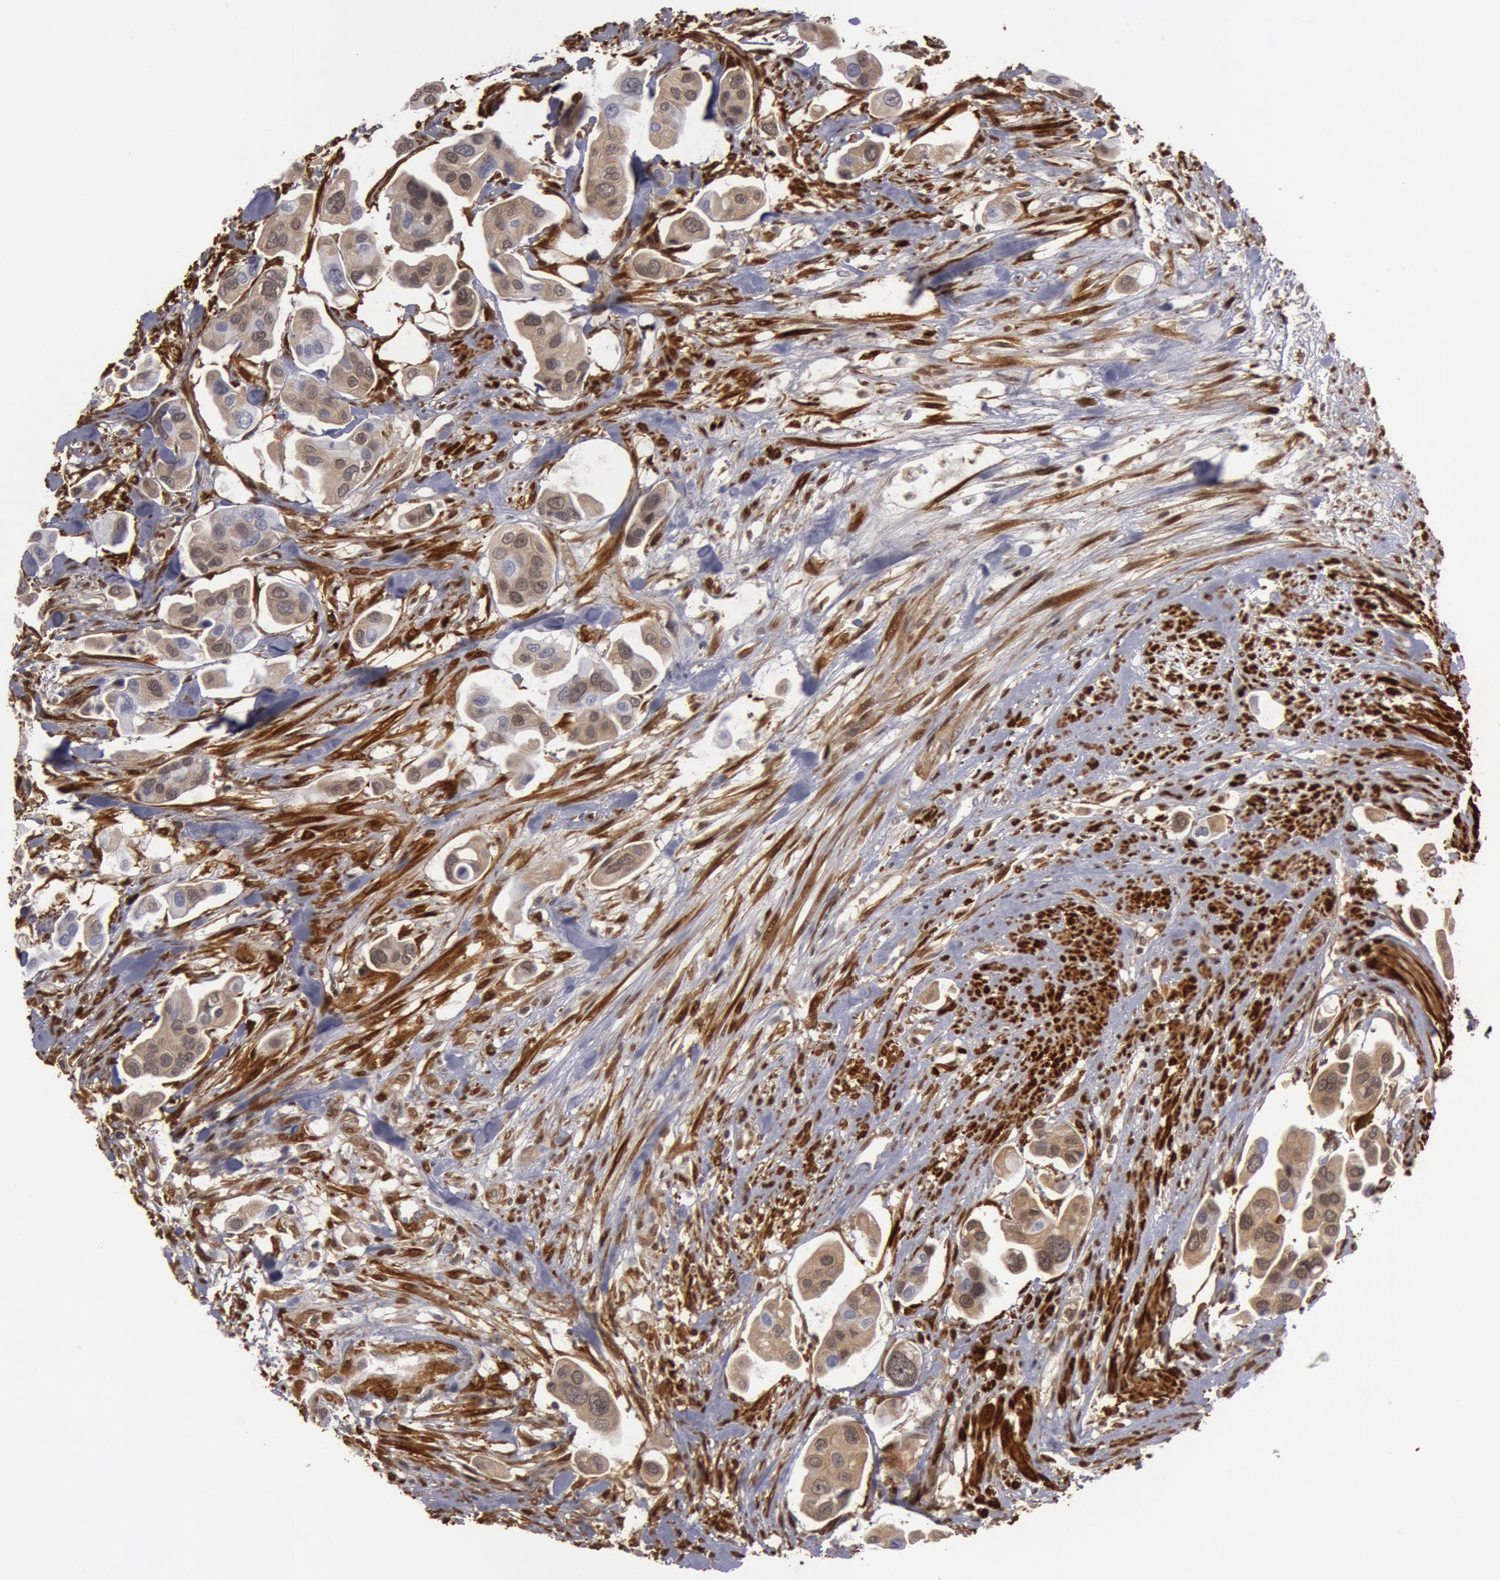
{"staining": {"intensity": "weak", "quantity": "25%-75%", "location": "cytoplasmic/membranous"}, "tissue": "urothelial cancer", "cell_type": "Tumor cells", "image_type": "cancer", "snomed": [{"axis": "morphology", "description": "Adenocarcinoma, NOS"}, {"axis": "topography", "description": "Urinary bladder"}], "caption": "Tumor cells exhibit low levels of weak cytoplasmic/membranous staining in approximately 25%-75% of cells in human adenocarcinoma.", "gene": "TAGLN", "patient": {"sex": "male", "age": 61}}